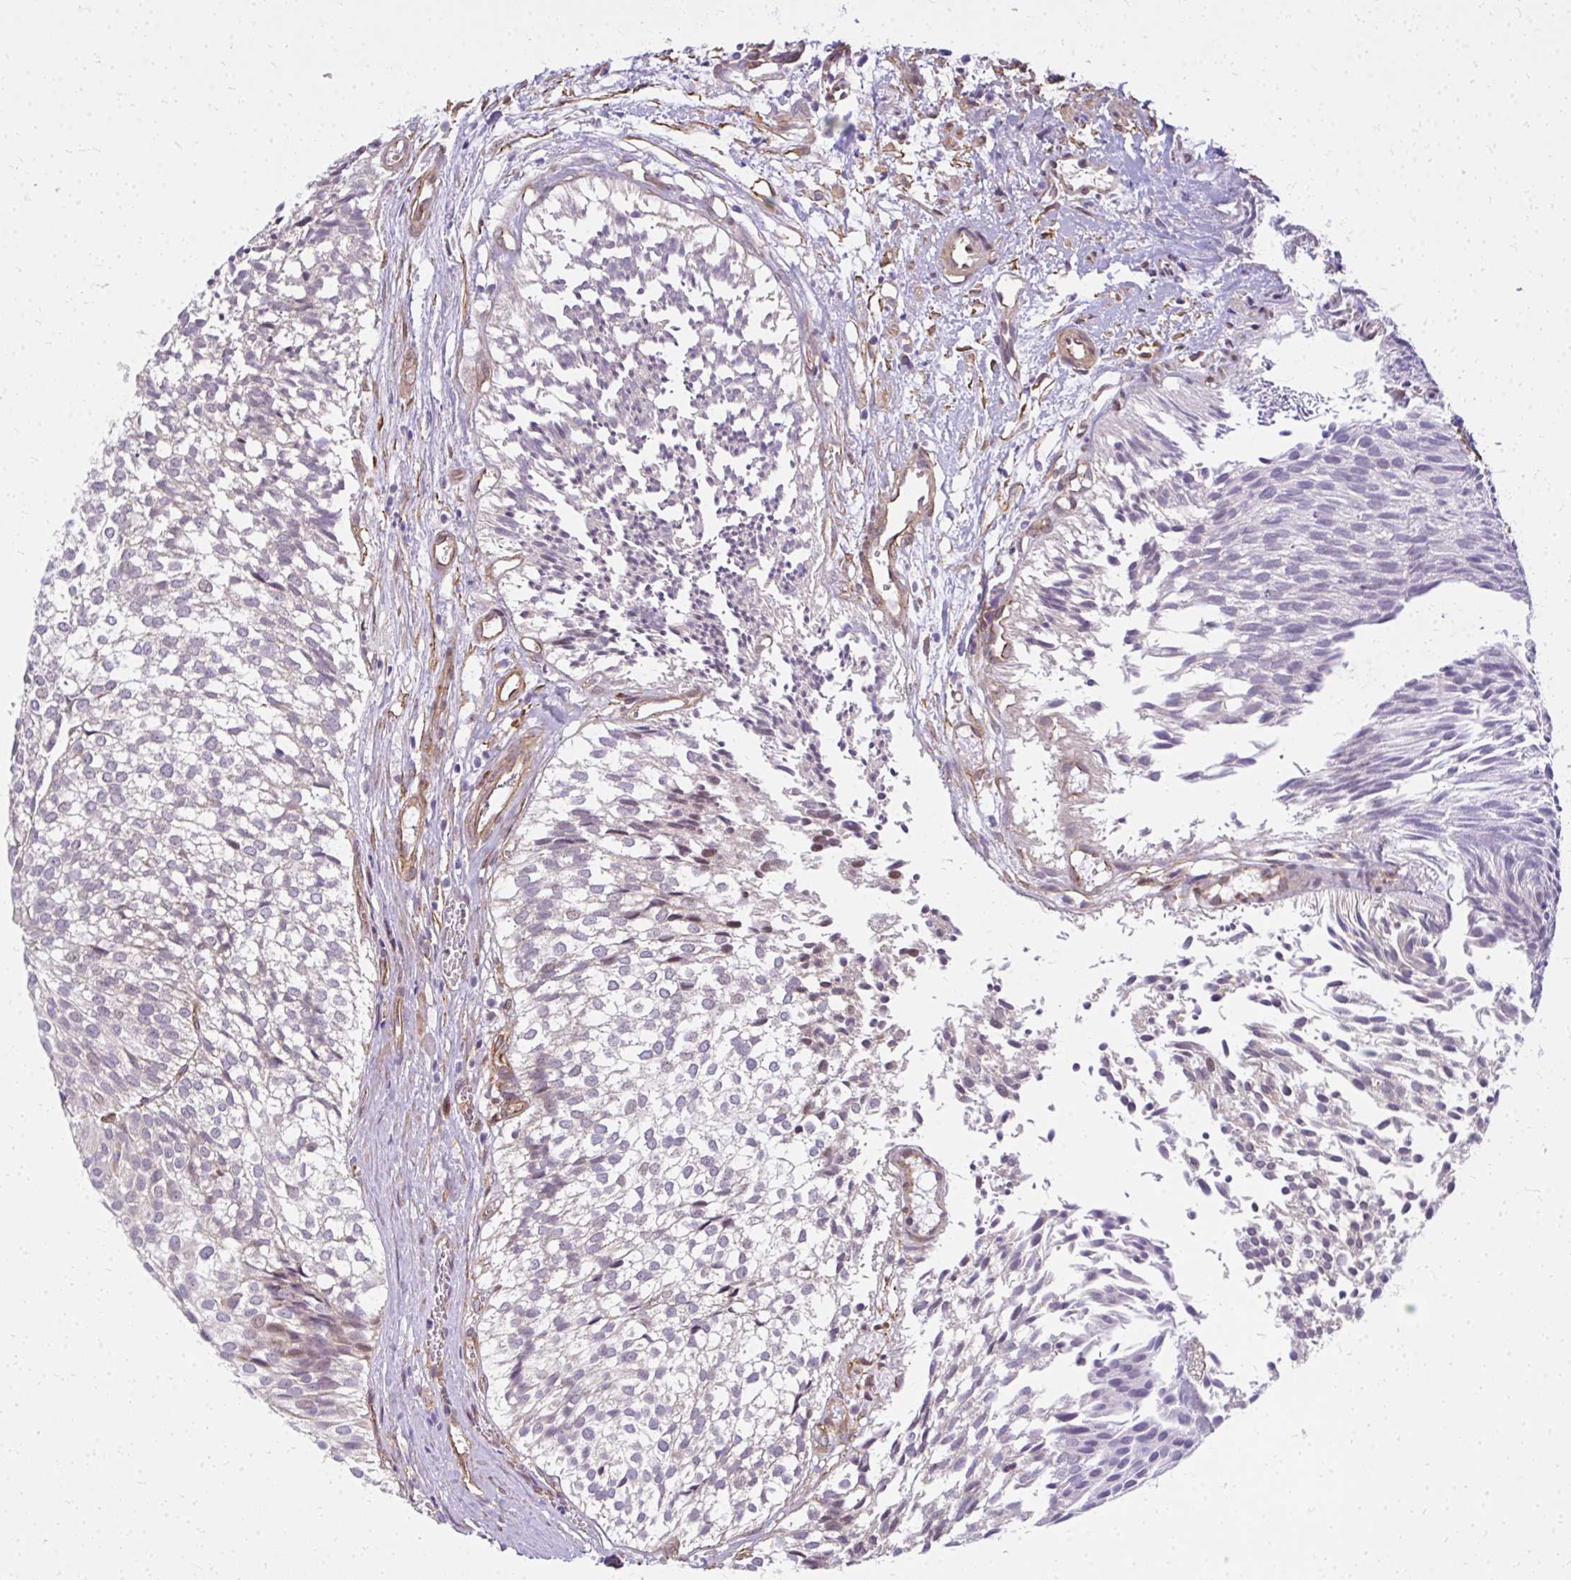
{"staining": {"intensity": "negative", "quantity": "none", "location": "none"}, "tissue": "urothelial cancer", "cell_type": "Tumor cells", "image_type": "cancer", "snomed": [{"axis": "morphology", "description": "Urothelial carcinoma, Low grade"}, {"axis": "topography", "description": "Urinary bladder"}], "caption": "An image of human urothelial cancer is negative for staining in tumor cells.", "gene": "RSKR", "patient": {"sex": "male", "age": 91}}